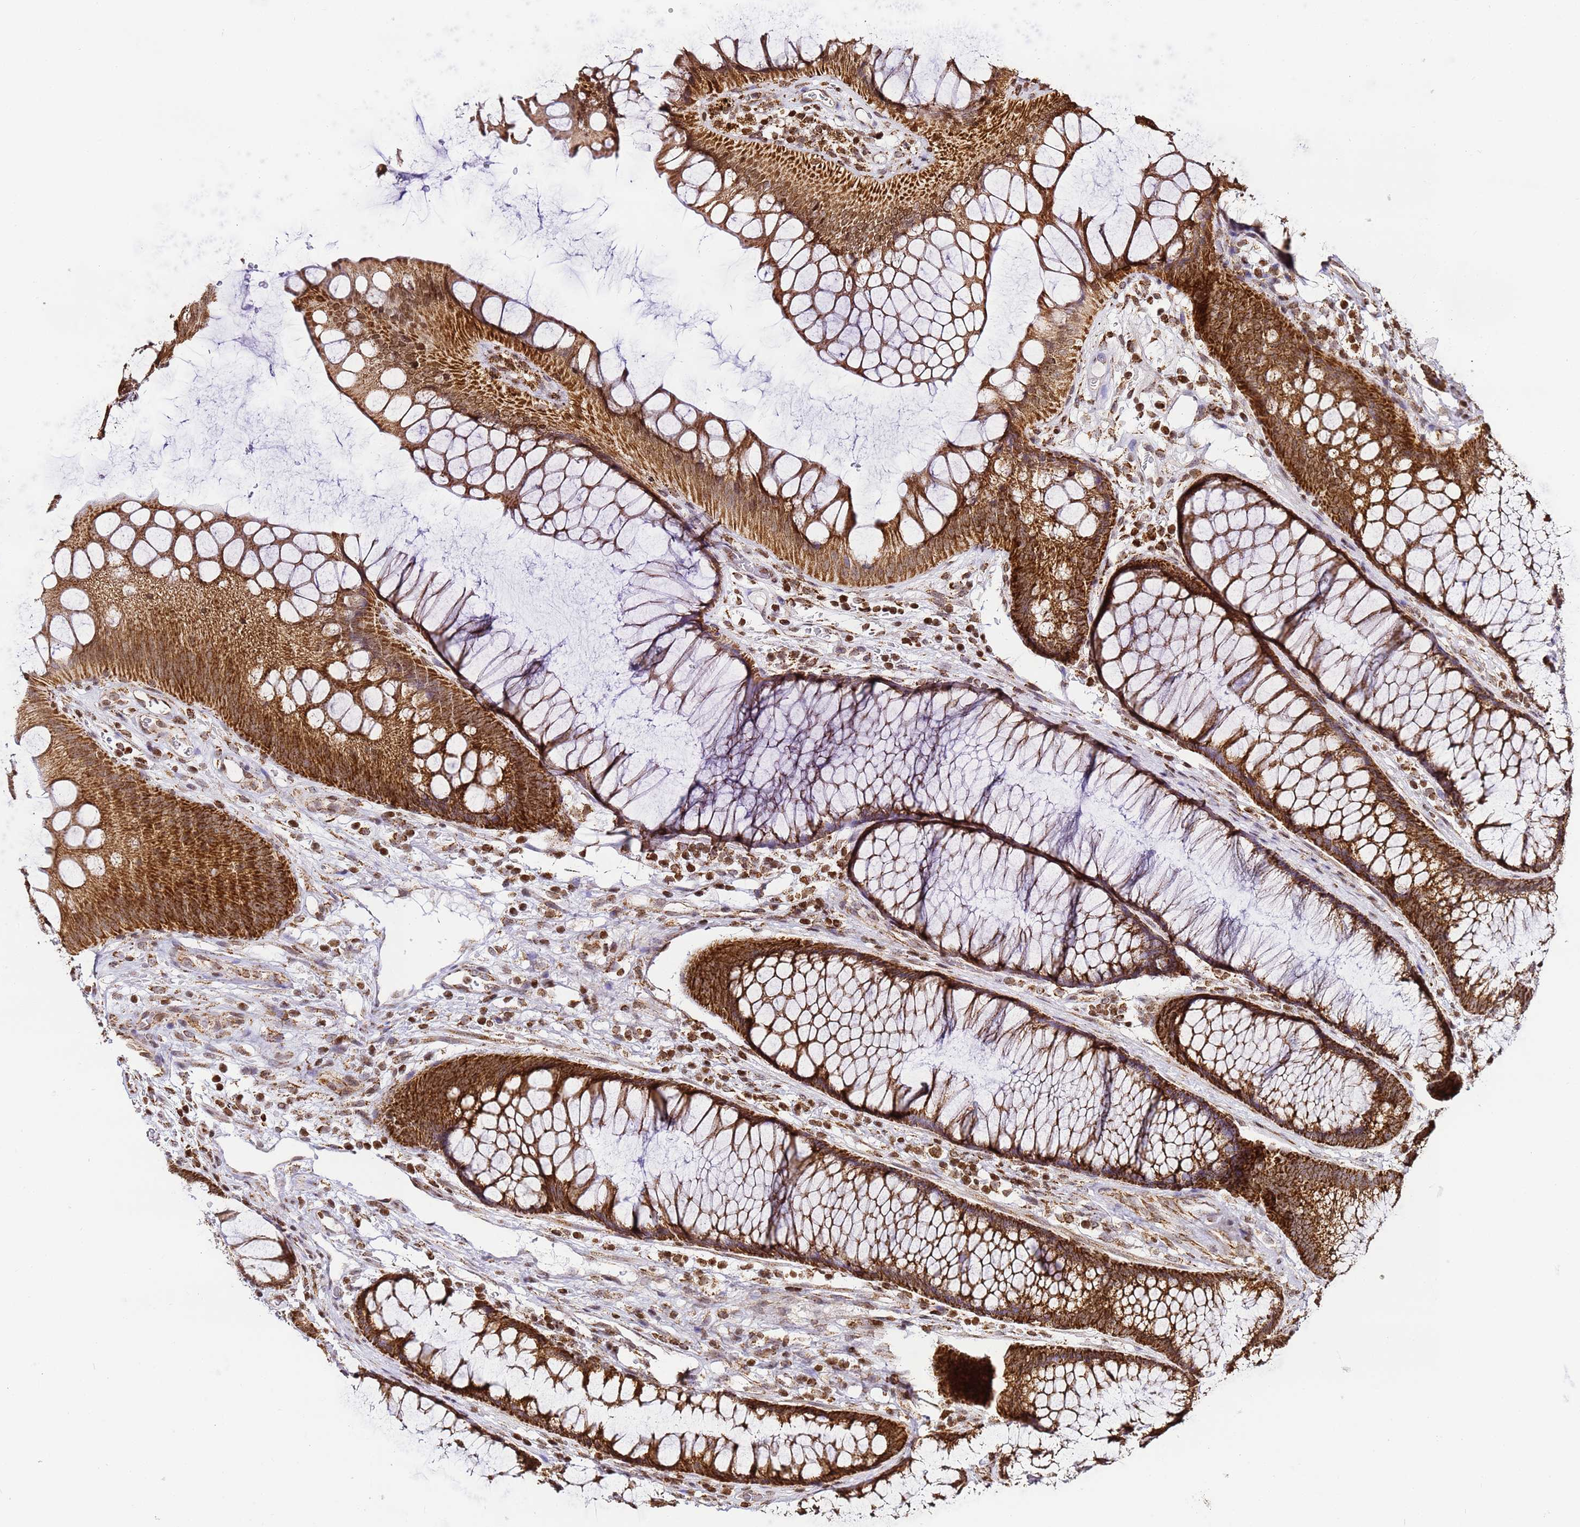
{"staining": {"intensity": "moderate", "quantity": ">75%", "location": "cytoplasmic/membranous"}, "tissue": "colon", "cell_type": "Endothelial cells", "image_type": "normal", "snomed": [{"axis": "morphology", "description": "Normal tissue, NOS"}, {"axis": "topography", "description": "Colon"}], "caption": "This is a histology image of IHC staining of normal colon, which shows moderate positivity in the cytoplasmic/membranous of endothelial cells.", "gene": "HSPE1", "patient": {"sex": "female", "age": 82}}